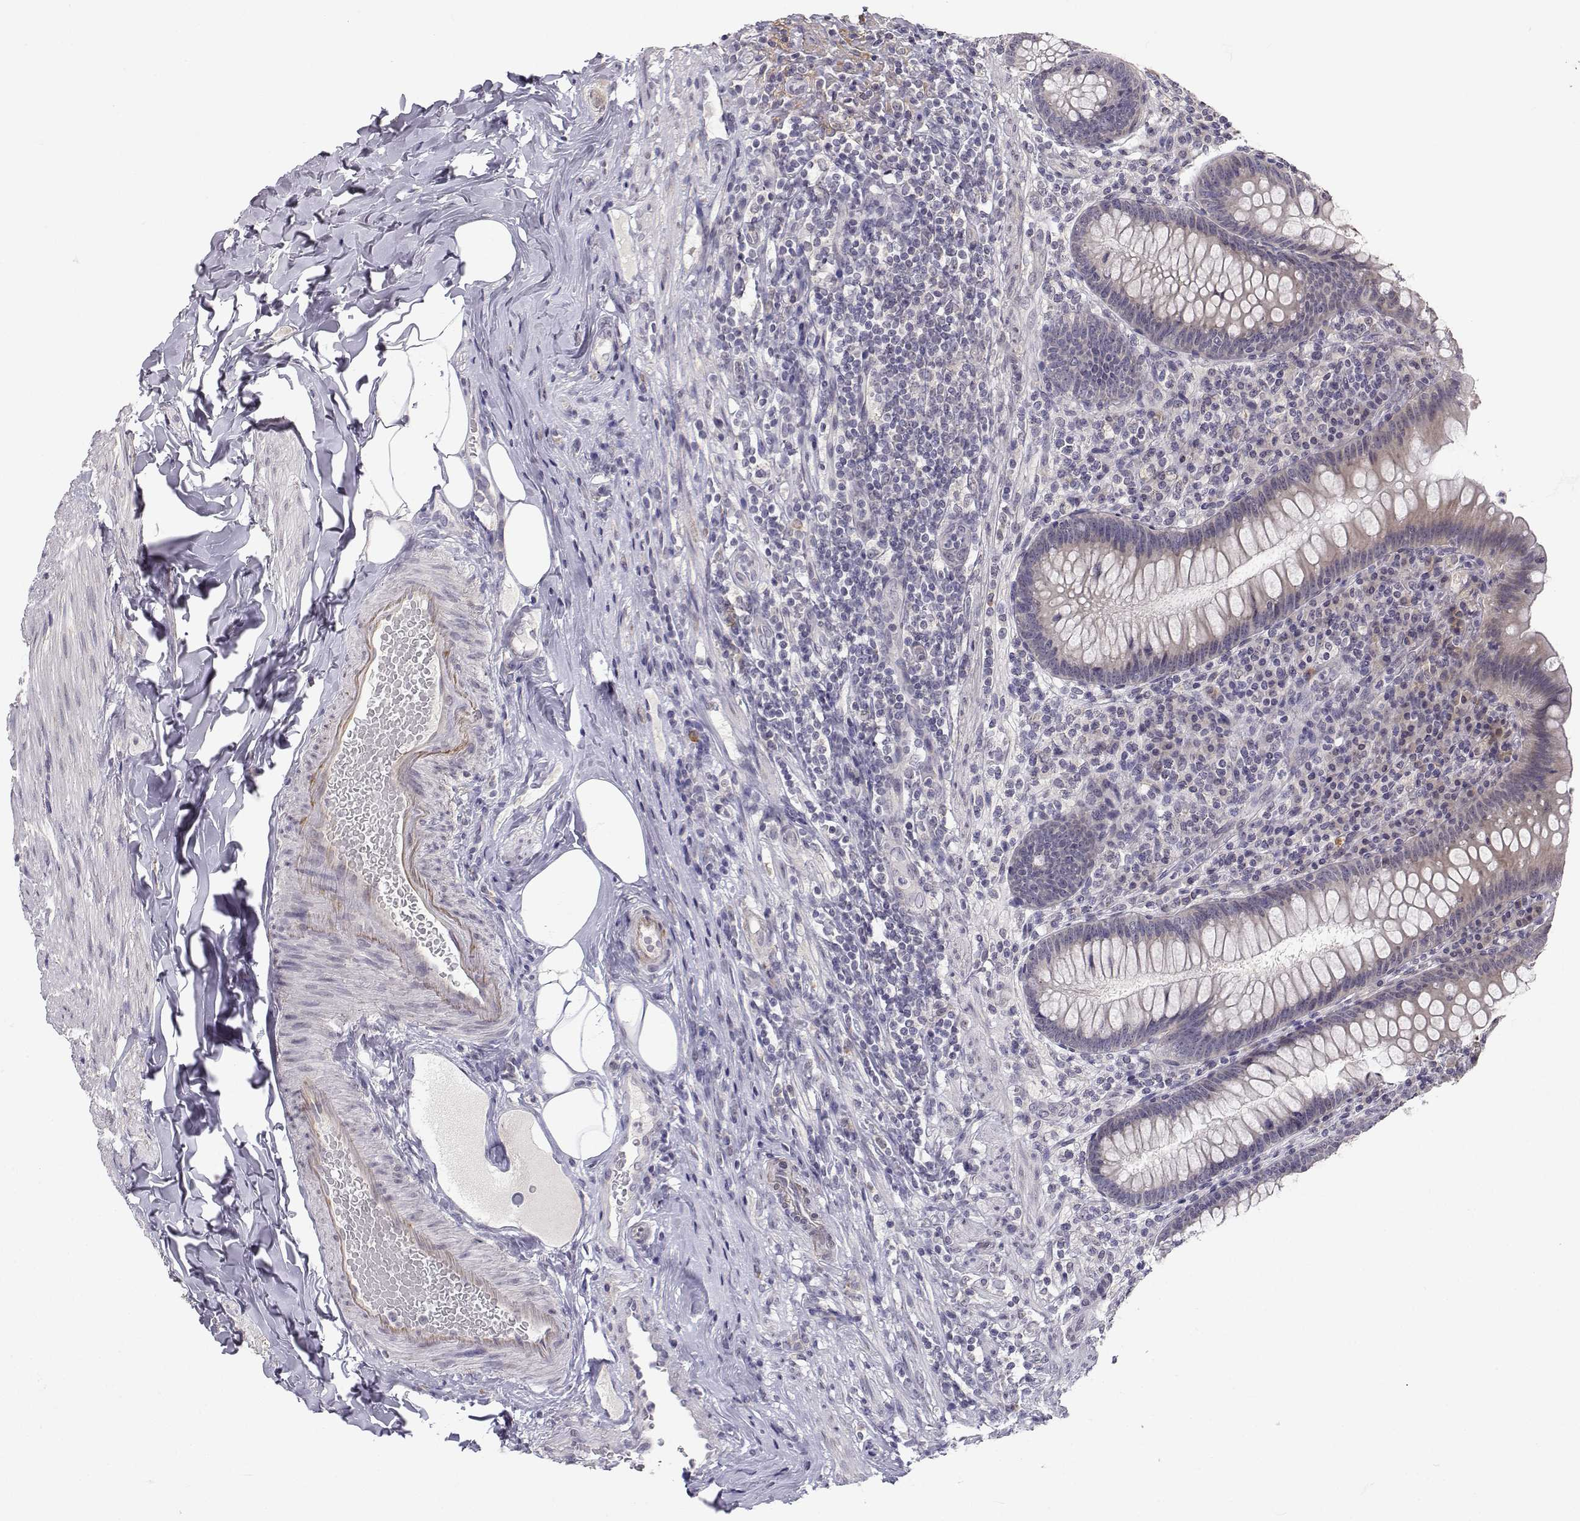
{"staining": {"intensity": "negative", "quantity": "none", "location": "none"}, "tissue": "appendix", "cell_type": "Glandular cells", "image_type": "normal", "snomed": [{"axis": "morphology", "description": "Normal tissue, NOS"}, {"axis": "topography", "description": "Appendix"}], "caption": "Glandular cells show no significant protein positivity in benign appendix. The staining is performed using DAB (3,3'-diaminobenzidine) brown chromogen with nuclei counter-stained in using hematoxylin.", "gene": "SLC6A3", "patient": {"sex": "male", "age": 47}}